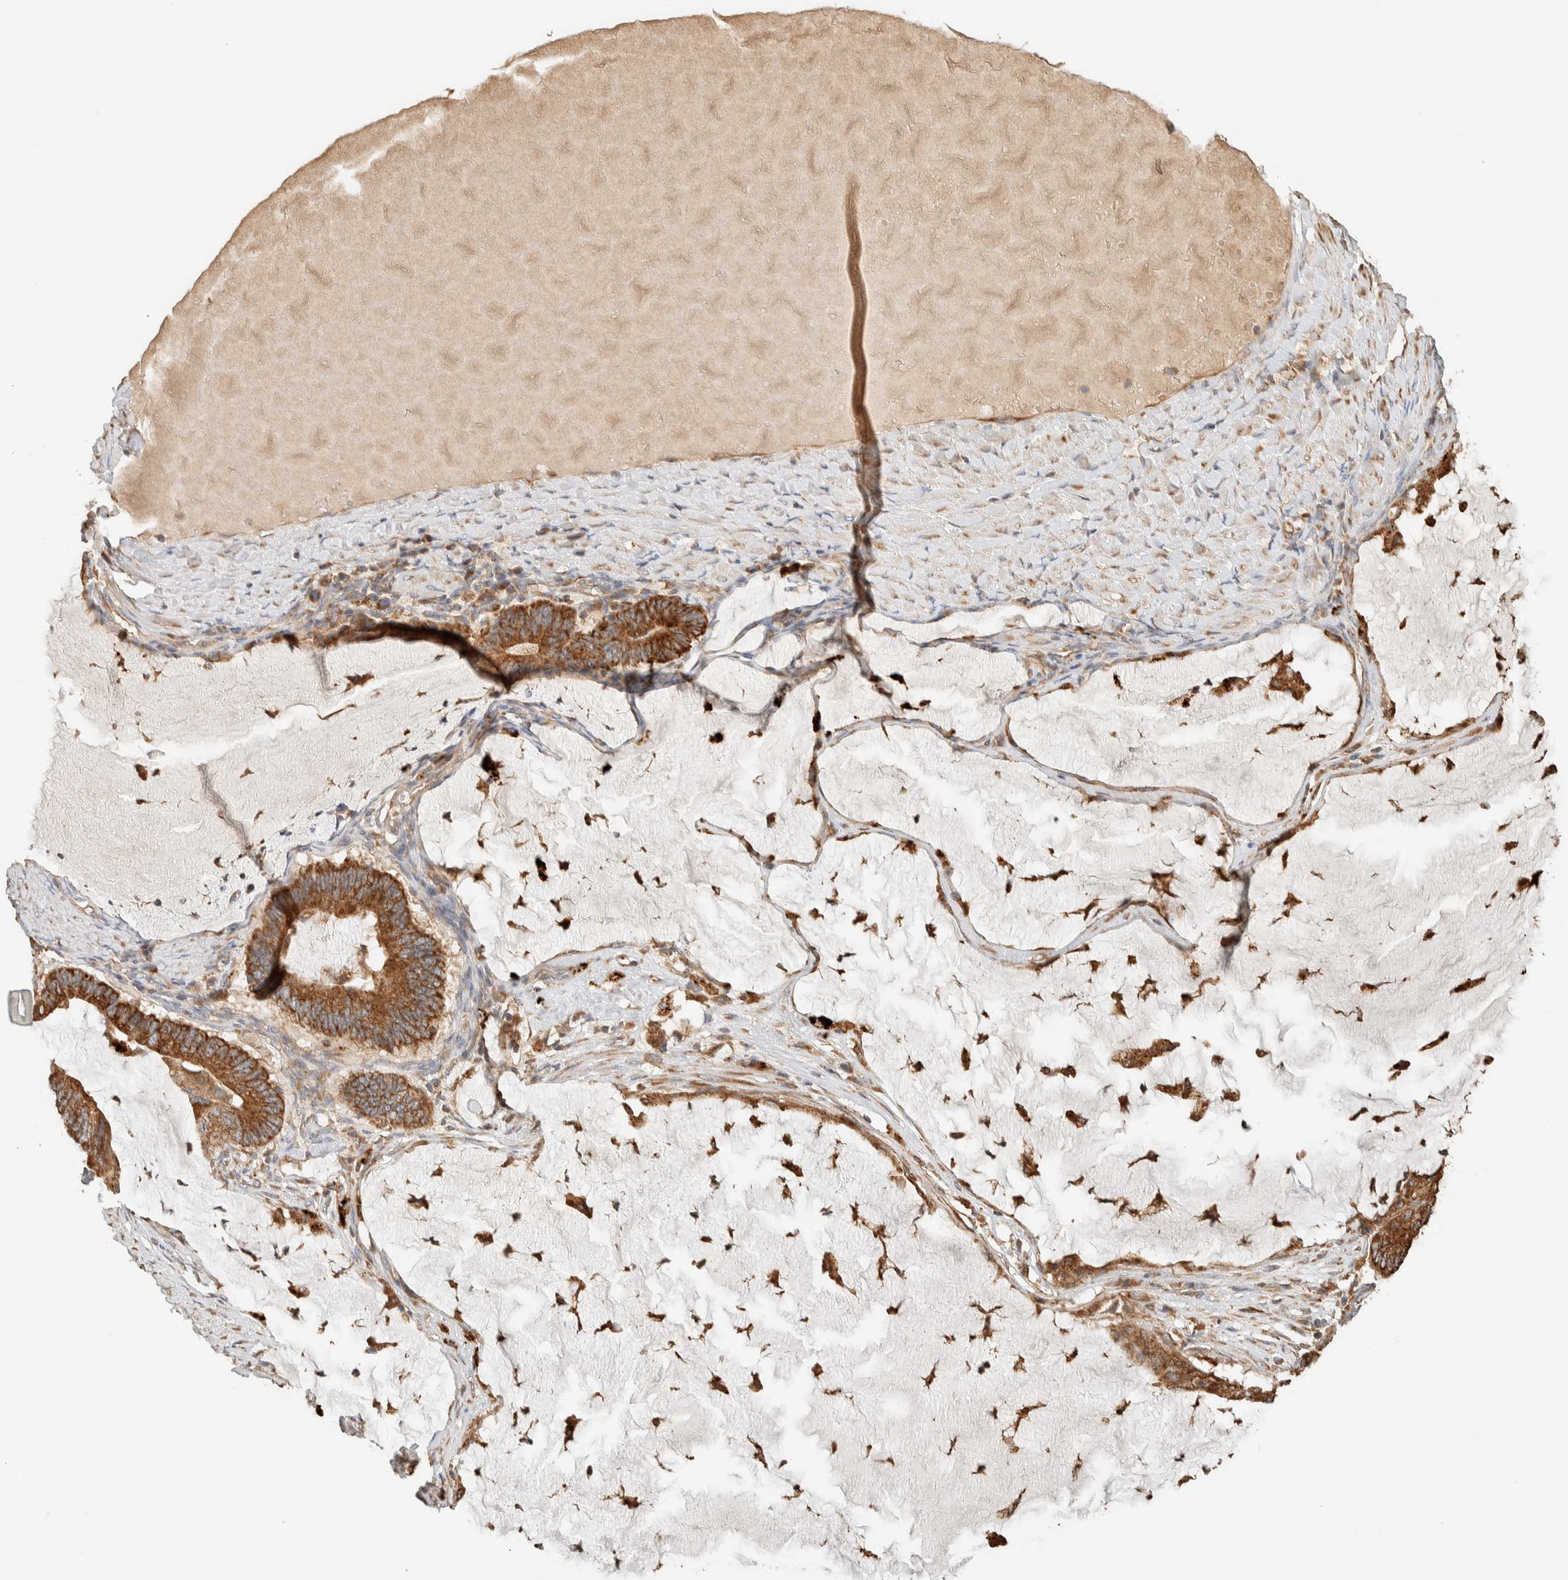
{"staining": {"intensity": "moderate", "quantity": ">75%", "location": "cytoplasmic/membranous"}, "tissue": "ovarian cancer", "cell_type": "Tumor cells", "image_type": "cancer", "snomed": [{"axis": "morphology", "description": "Cystadenocarcinoma, mucinous, NOS"}, {"axis": "topography", "description": "Ovary"}], "caption": "Immunohistochemical staining of ovarian cancer (mucinous cystadenocarcinoma) displays medium levels of moderate cytoplasmic/membranous positivity in approximately >75% of tumor cells.", "gene": "RAB11FIP1", "patient": {"sex": "female", "age": 61}}